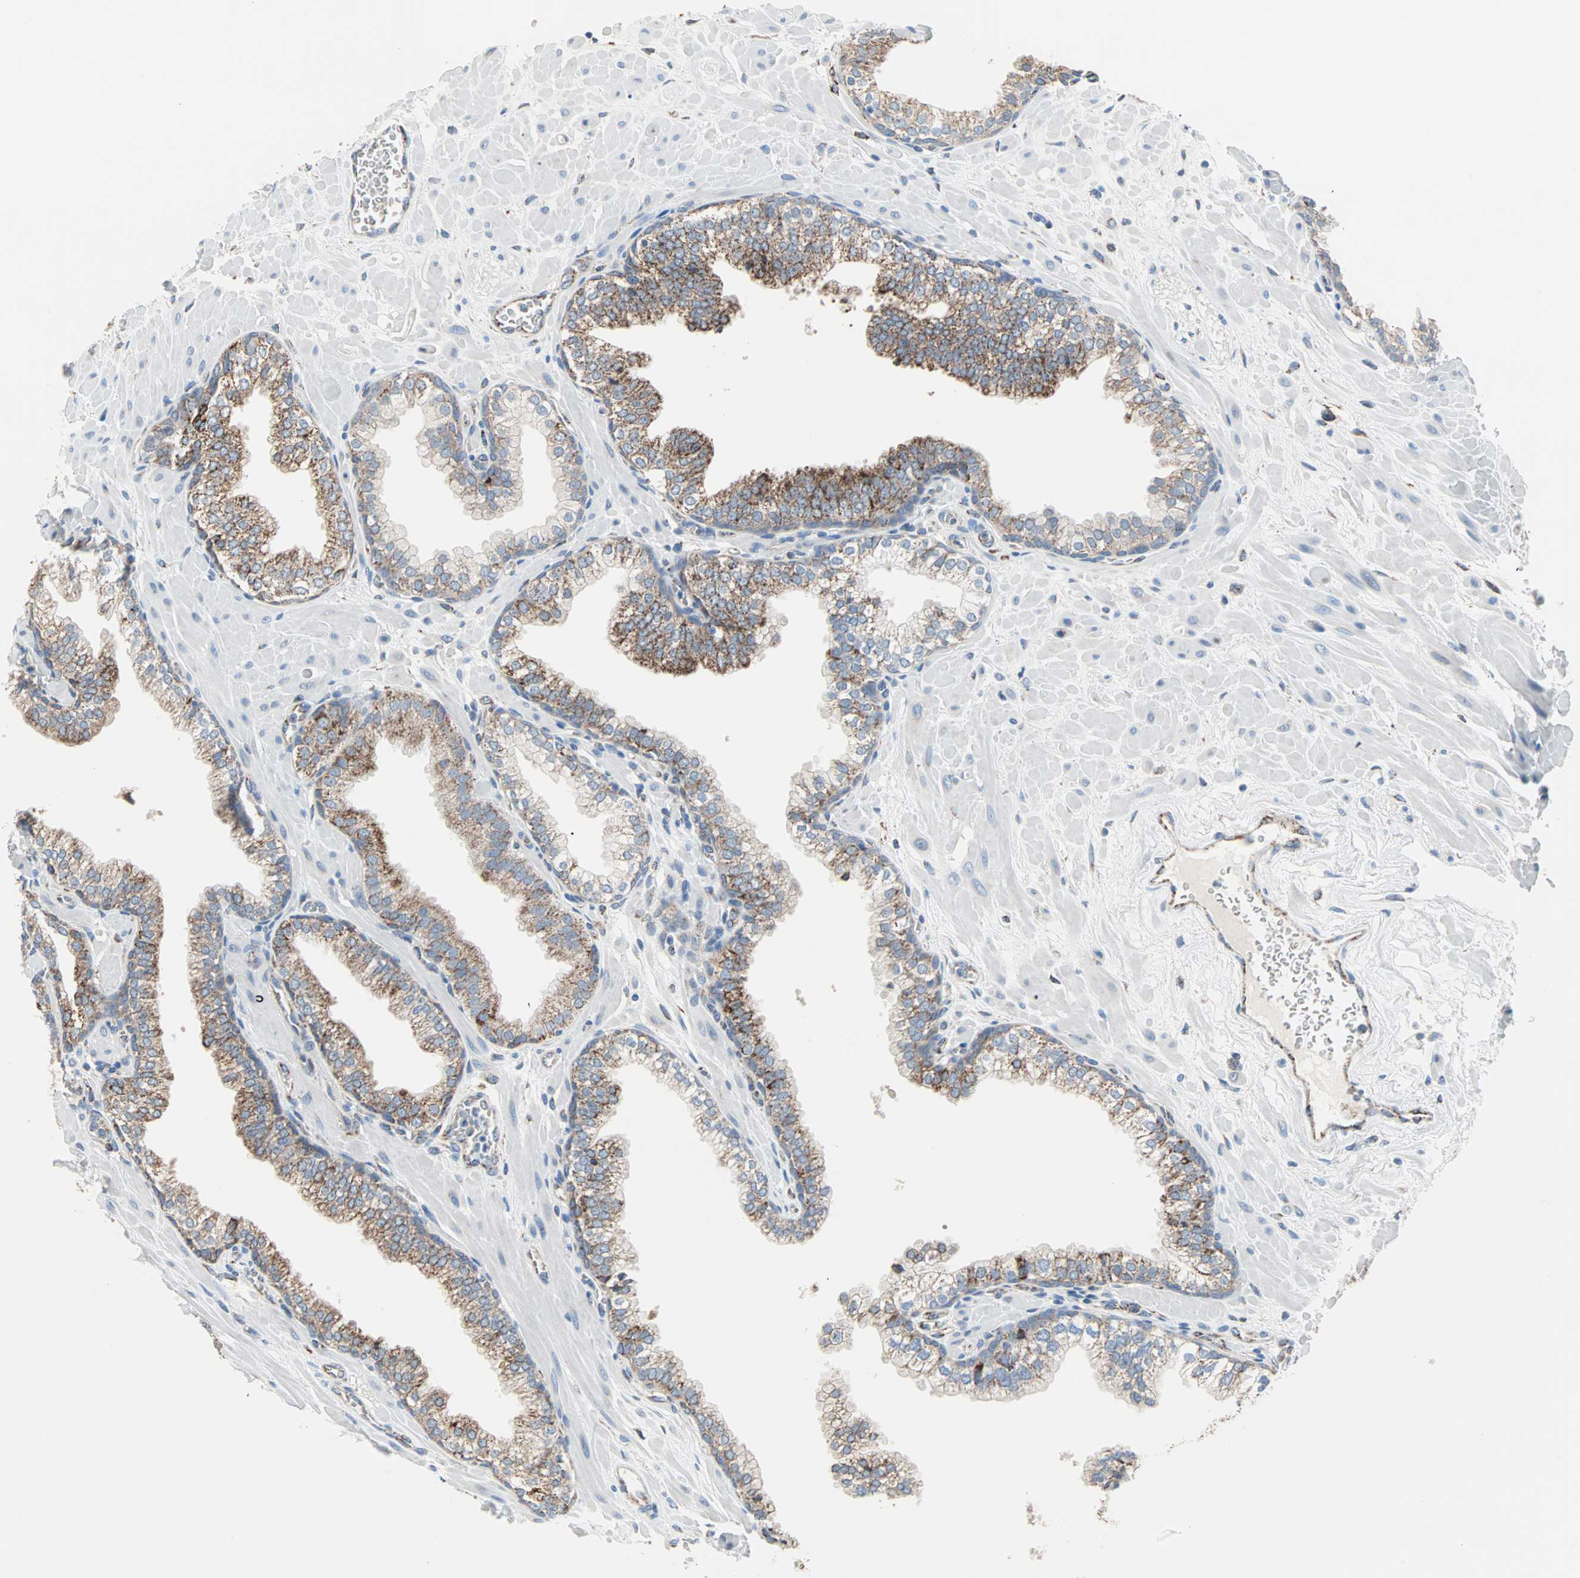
{"staining": {"intensity": "strong", "quantity": ">75%", "location": "cytoplasmic/membranous"}, "tissue": "prostate", "cell_type": "Glandular cells", "image_type": "normal", "snomed": [{"axis": "morphology", "description": "Normal tissue, NOS"}, {"axis": "topography", "description": "Prostate"}], "caption": "Immunohistochemistry of unremarkable human prostate reveals high levels of strong cytoplasmic/membranous expression in about >75% of glandular cells.", "gene": "TST", "patient": {"sex": "male", "age": 60}}